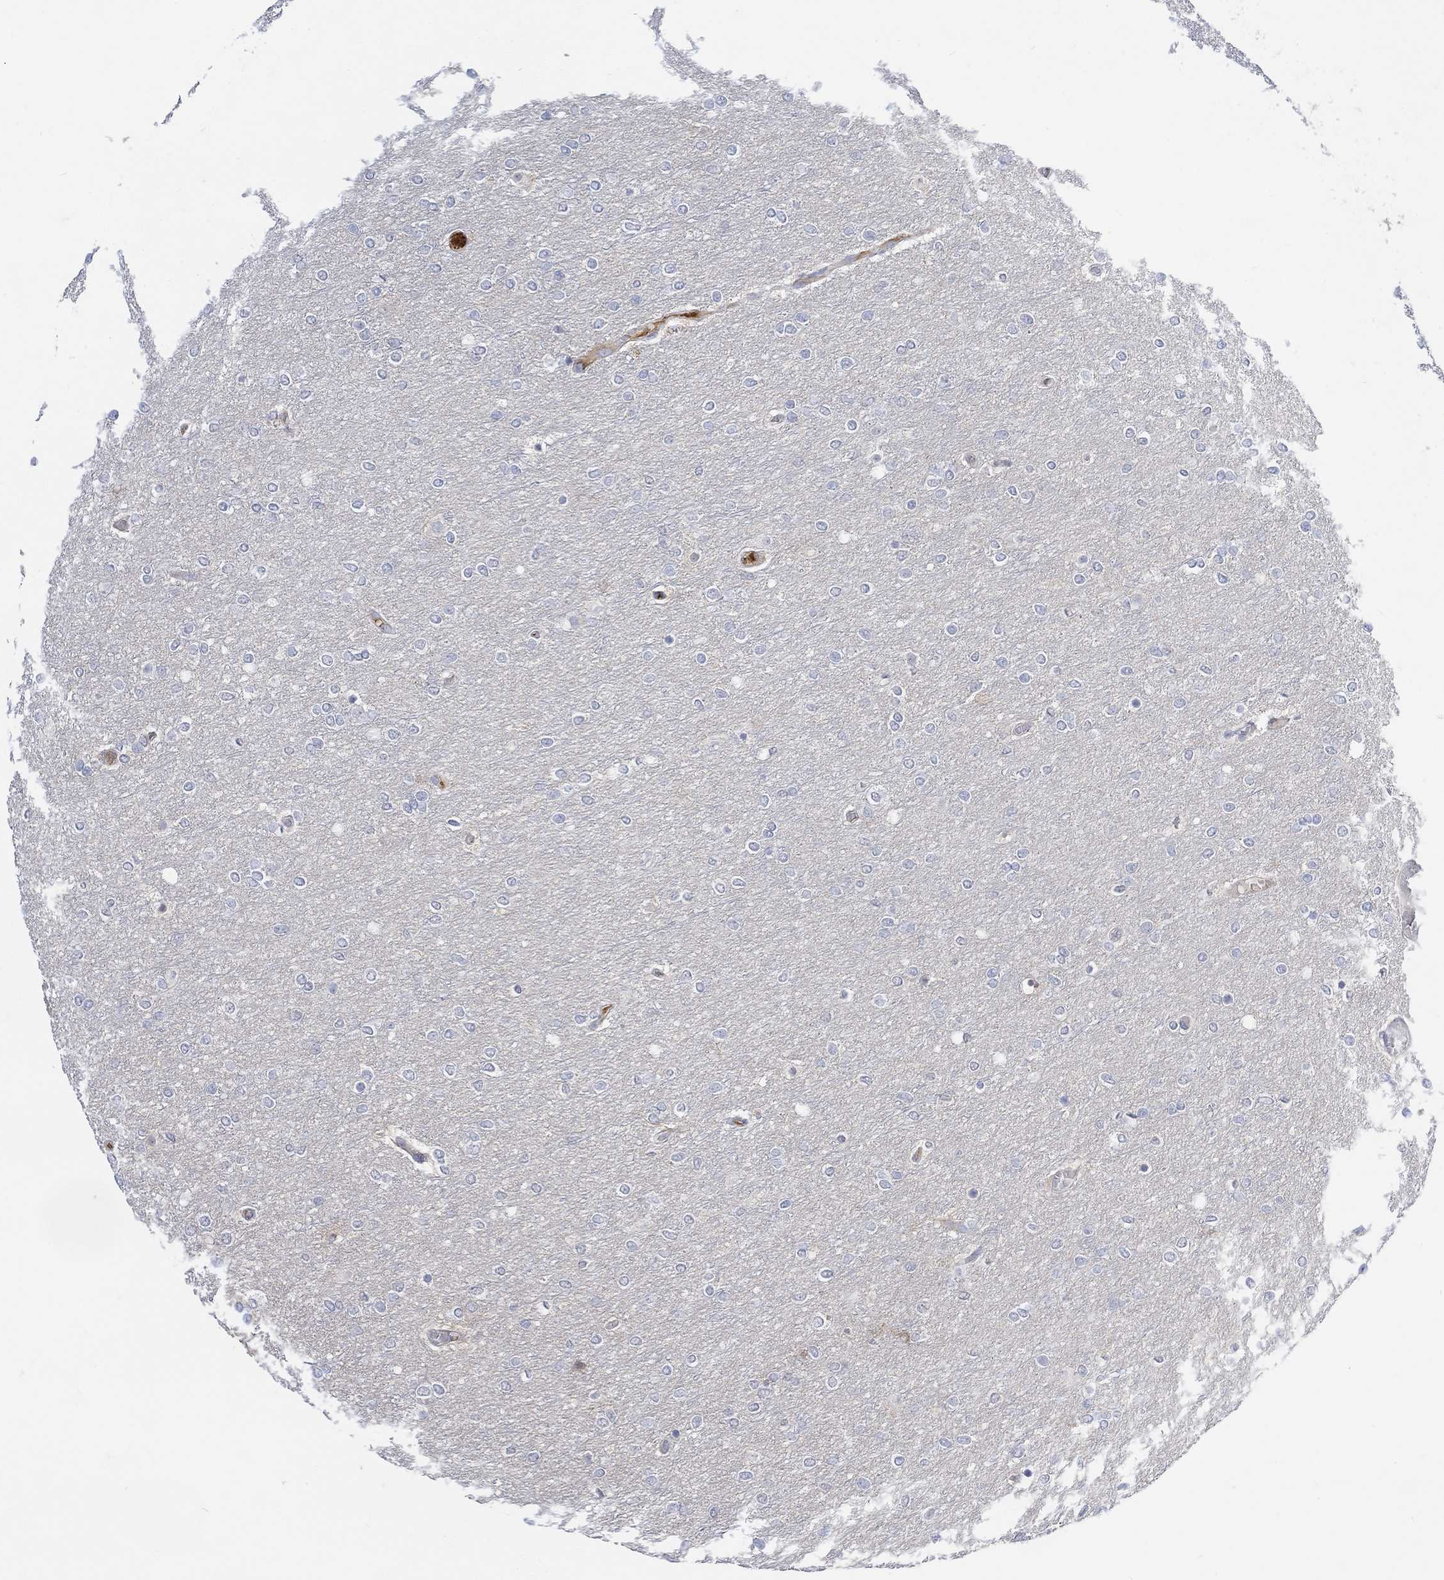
{"staining": {"intensity": "negative", "quantity": "none", "location": "none"}, "tissue": "glioma", "cell_type": "Tumor cells", "image_type": "cancer", "snomed": [{"axis": "morphology", "description": "Glioma, malignant, High grade"}, {"axis": "topography", "description": "Brain"}], "caption": "DAB (3,3'-diaminobenzidine) immunohistochemical staining of glioma shows no significant staining in tumor cells.", "gene": "MSTN", "patient": {"sex": "female", "age": 61}}